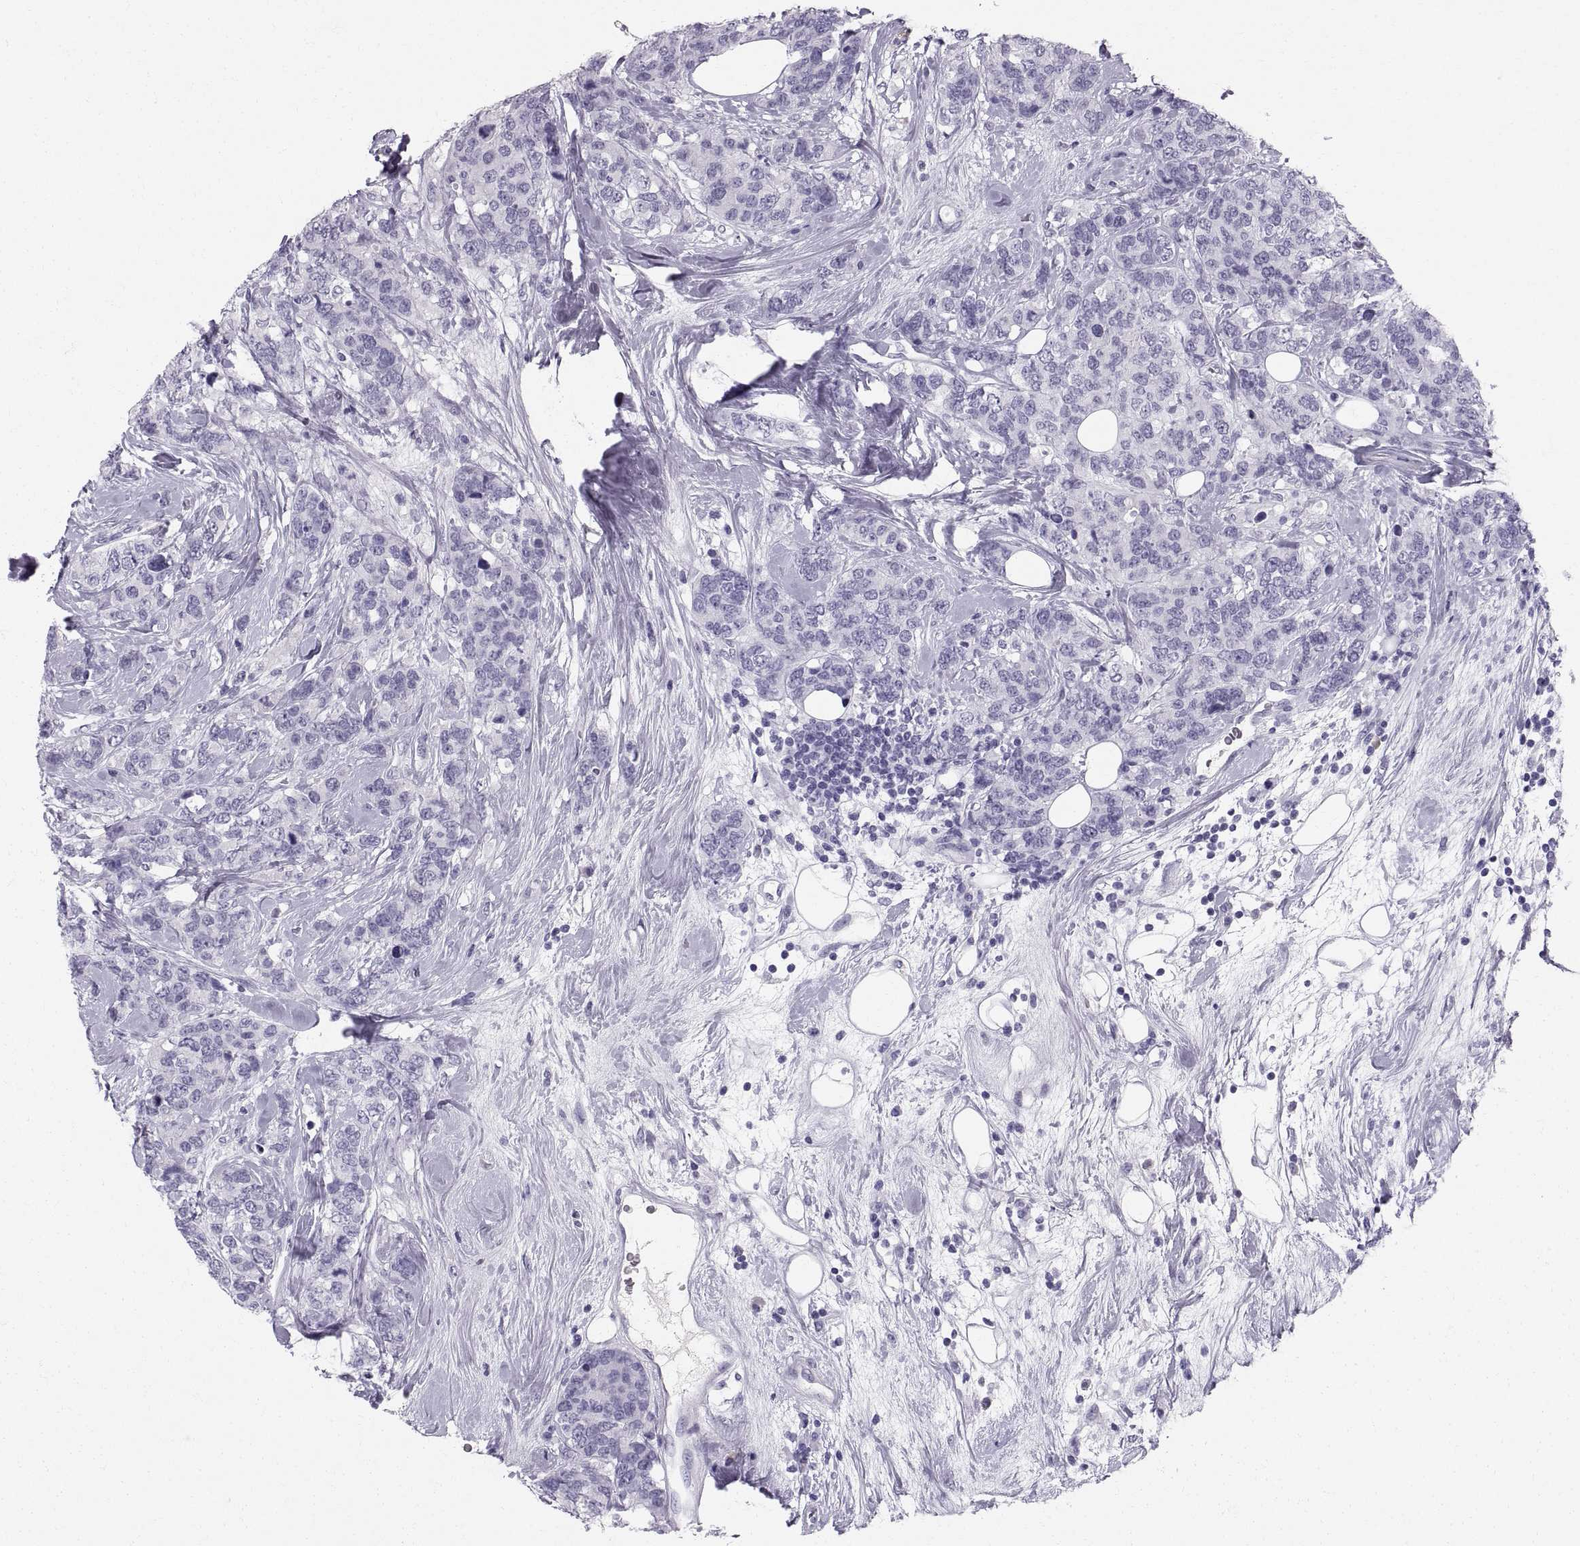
{"staining": {"intensity": "negative", "quantity": "none", "location": "none"}, "tissue": "breast cancer", "cell_type": "Tumor cells", "image_type": "cancer", "snomed": [{"axis": "morphology", "description": "Lobular carcinoma"}, {"axis": "topography", "description": "Breast"}], "caption": "There is no significant positivity in tumor cells of breast cancer. The staining was performed using DAB (3,3'-diaminobenzidine) to visualize the protein expression in brown, while the nuclei were stained in blue with hematoxylin (Magnification: 20x).", "gene": "SLC22A6", "patient": {"sex": "female", "age": 59}}